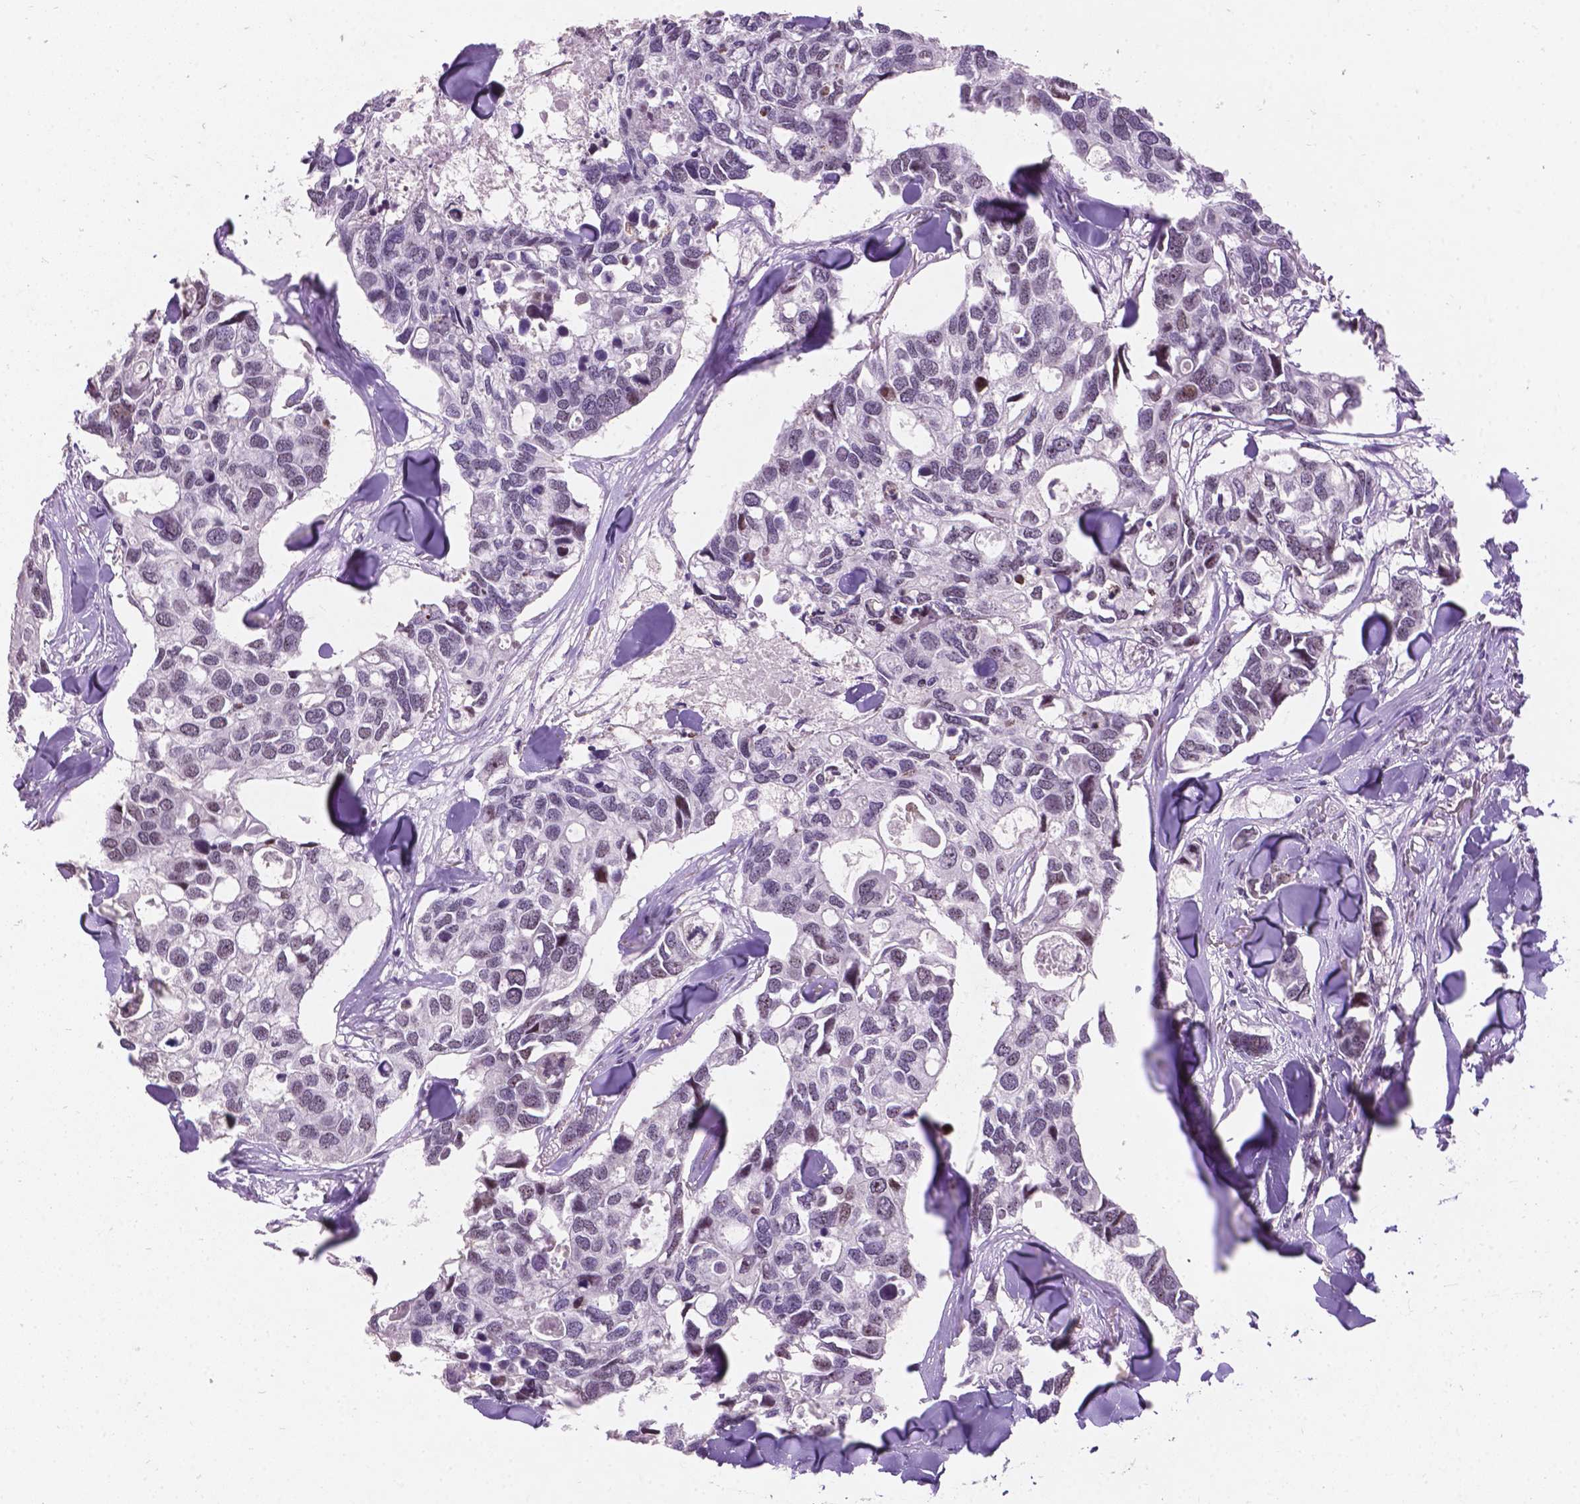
{"staining": {"intensity": "negative", "quantity": "none", "location": "none"}, "tissue": "breast cancer", "cell_type": "Tumor cells", "image_type": "cancer", "snomed": [{"axis": "morphology", "description": "Duct carcinoma"}, {"axis": "topography", "description": "Breast"}], "caption": "There is no significant staining in tumor cells of breast cancer (intraductal carcinoma).", "gene": "COIL", "patient": {"sex": "female", "age": 83}}